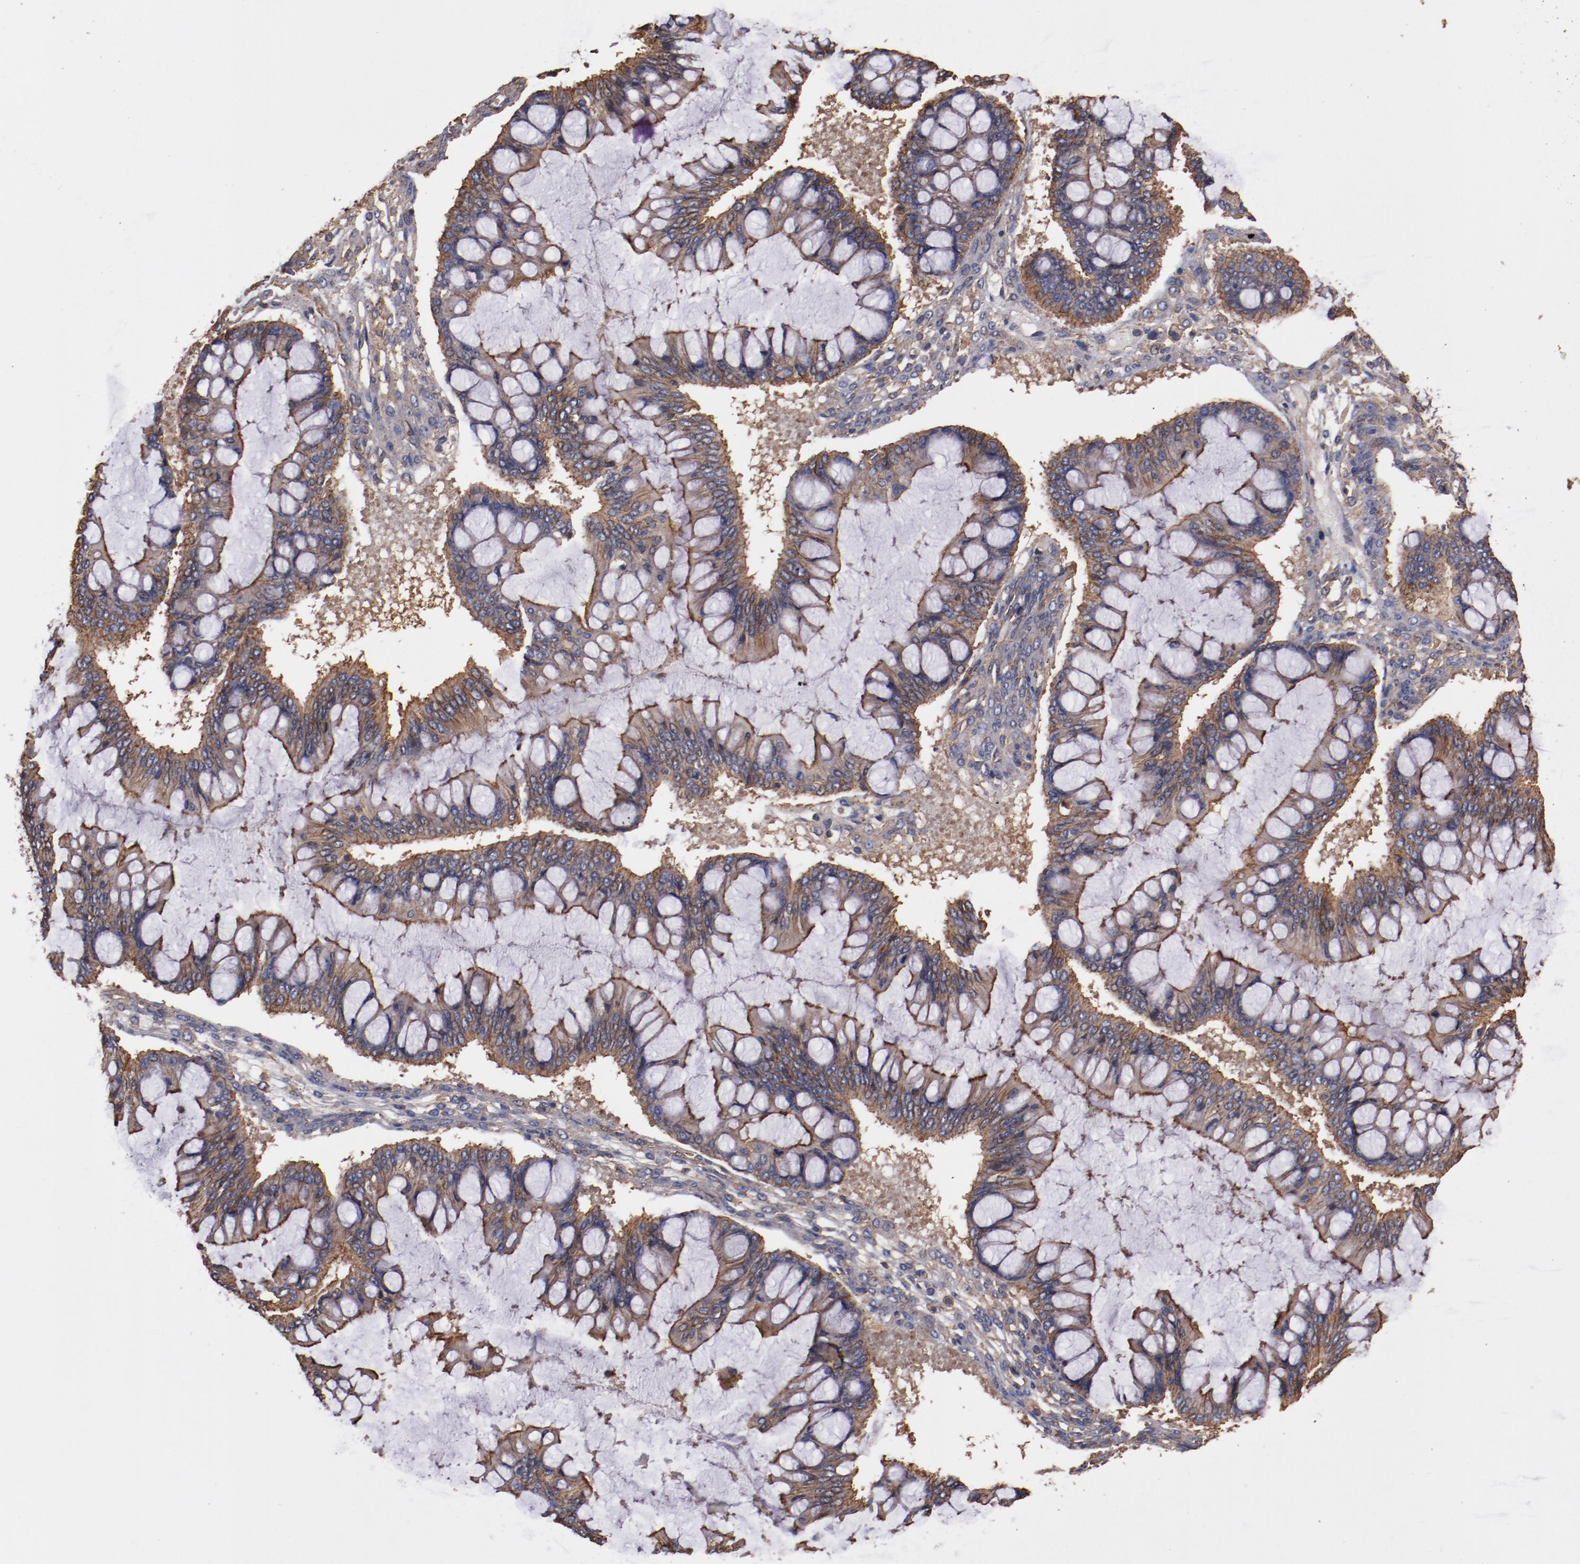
{"staining": {"intensity": "moderate", "quantity": ">75%", "location": "cytoplasmic/membranous"}, "tissue": "ovarian cancer", "cell_type": "Tumor cells", "image_type": "cancer", "snomed": [{"axis": "morphology", "description": "Cystadenocarcinoma, mucinous, NOS"}, {"axis": "topography", "description": "Ovary"}], "caption": "Human ovarian cancer stained with a brown dye reveals moderate cytoplasmic/membranous positive positivity in about >75% of tumor cells.", "gene": "TMOD3", "patient": {"sex": "female", "age": 73}}